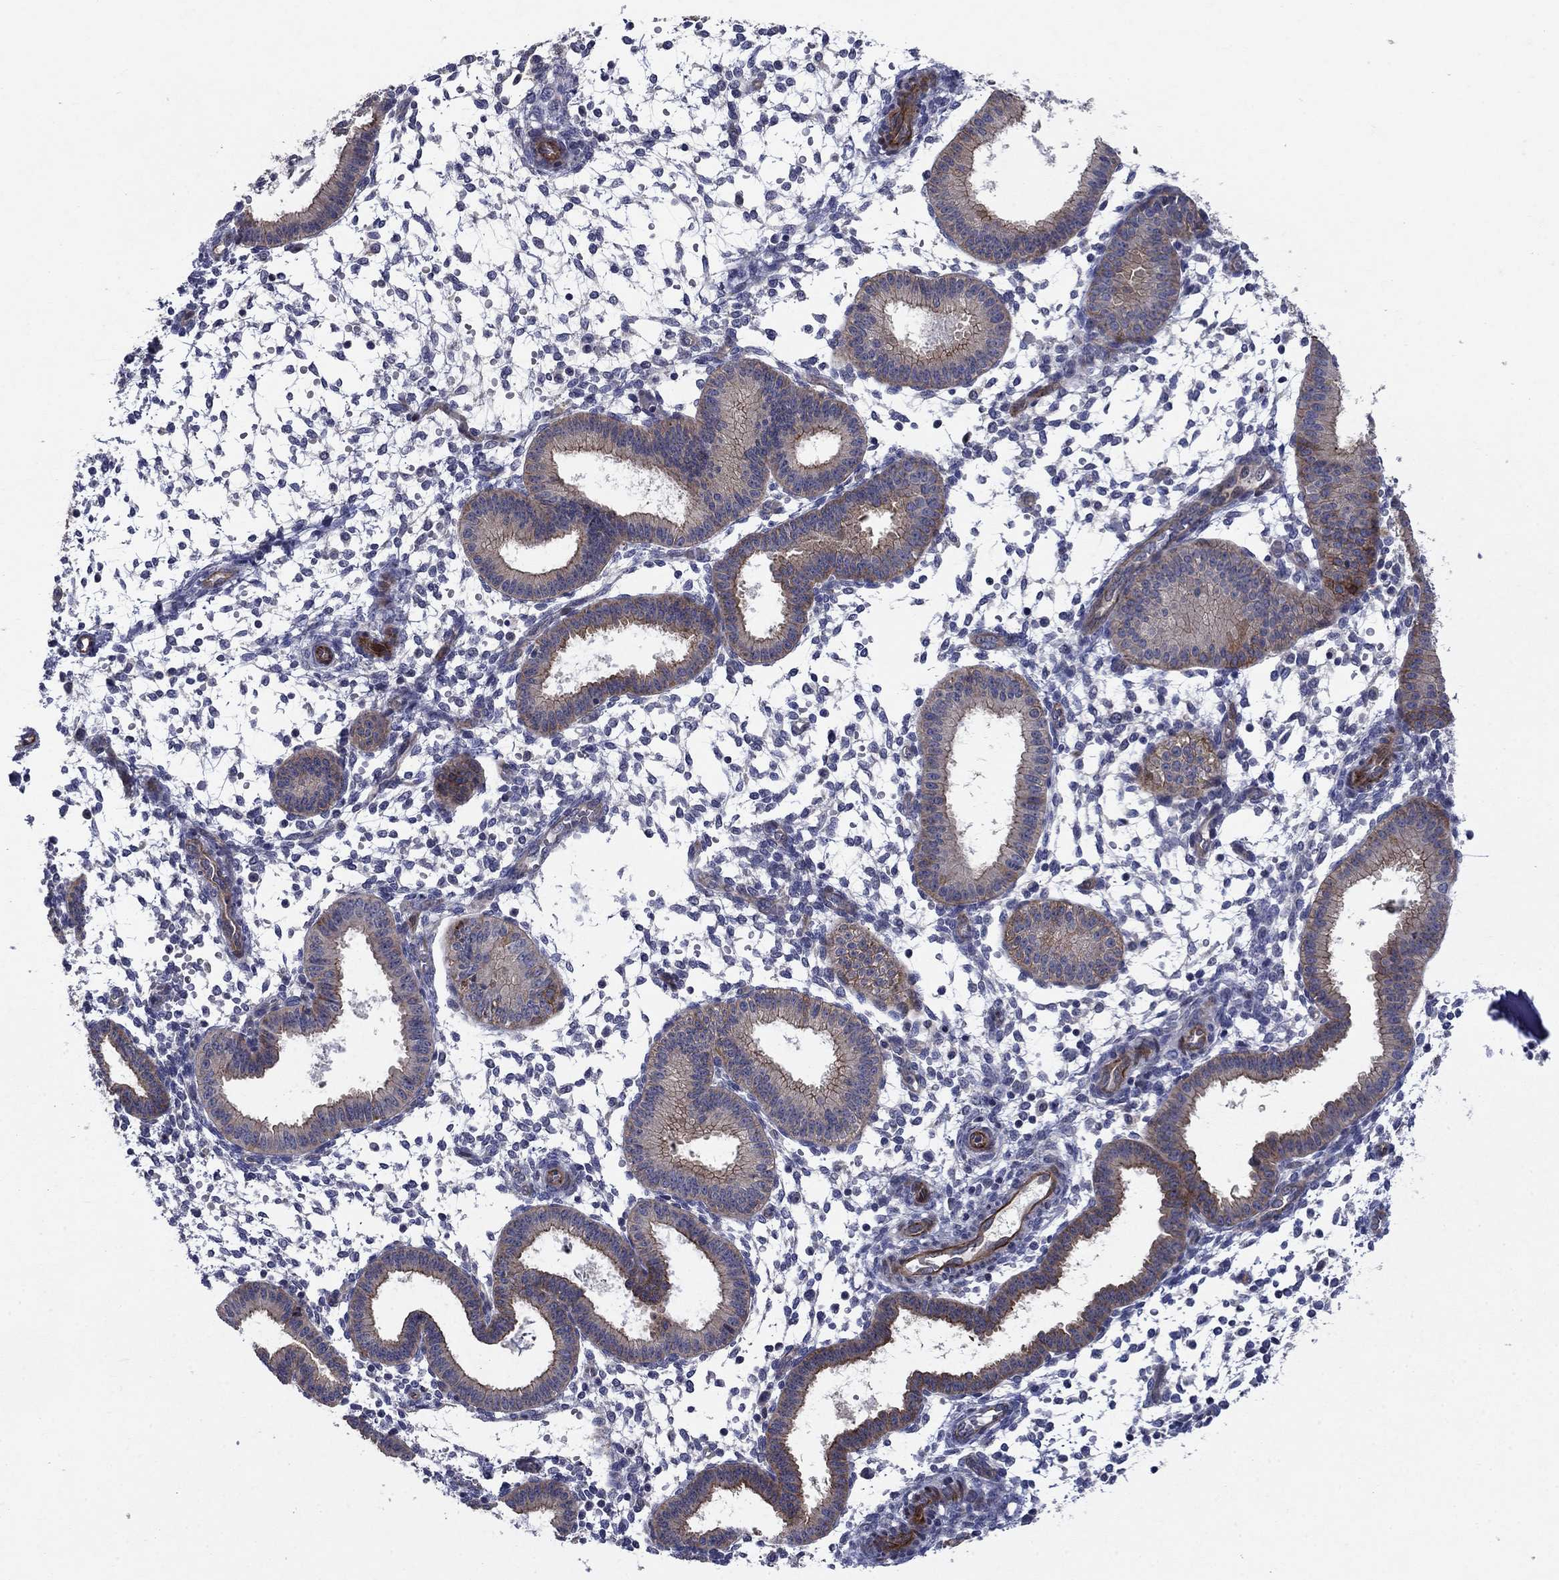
{"staining": {"intensity": "negative", "quantity": "none", "location": "none"}, "tissue": "endometrium", "cell_type": "Cells in endometrial stroma", "image_type": "normal", "snomed": [{"axis": "morphology", "description": "Normal tissue, NOS"}, {"axis": "topography", "description": "Endometrium"}], "caption": "This is an immunohistochemistry (IHC) photomicrograph of unremarkable human endometrium. There is no positivity in cells in endometrial stroma.", "gene": "SLC7A1", "patient": {"sex": "female", "age": 43}}